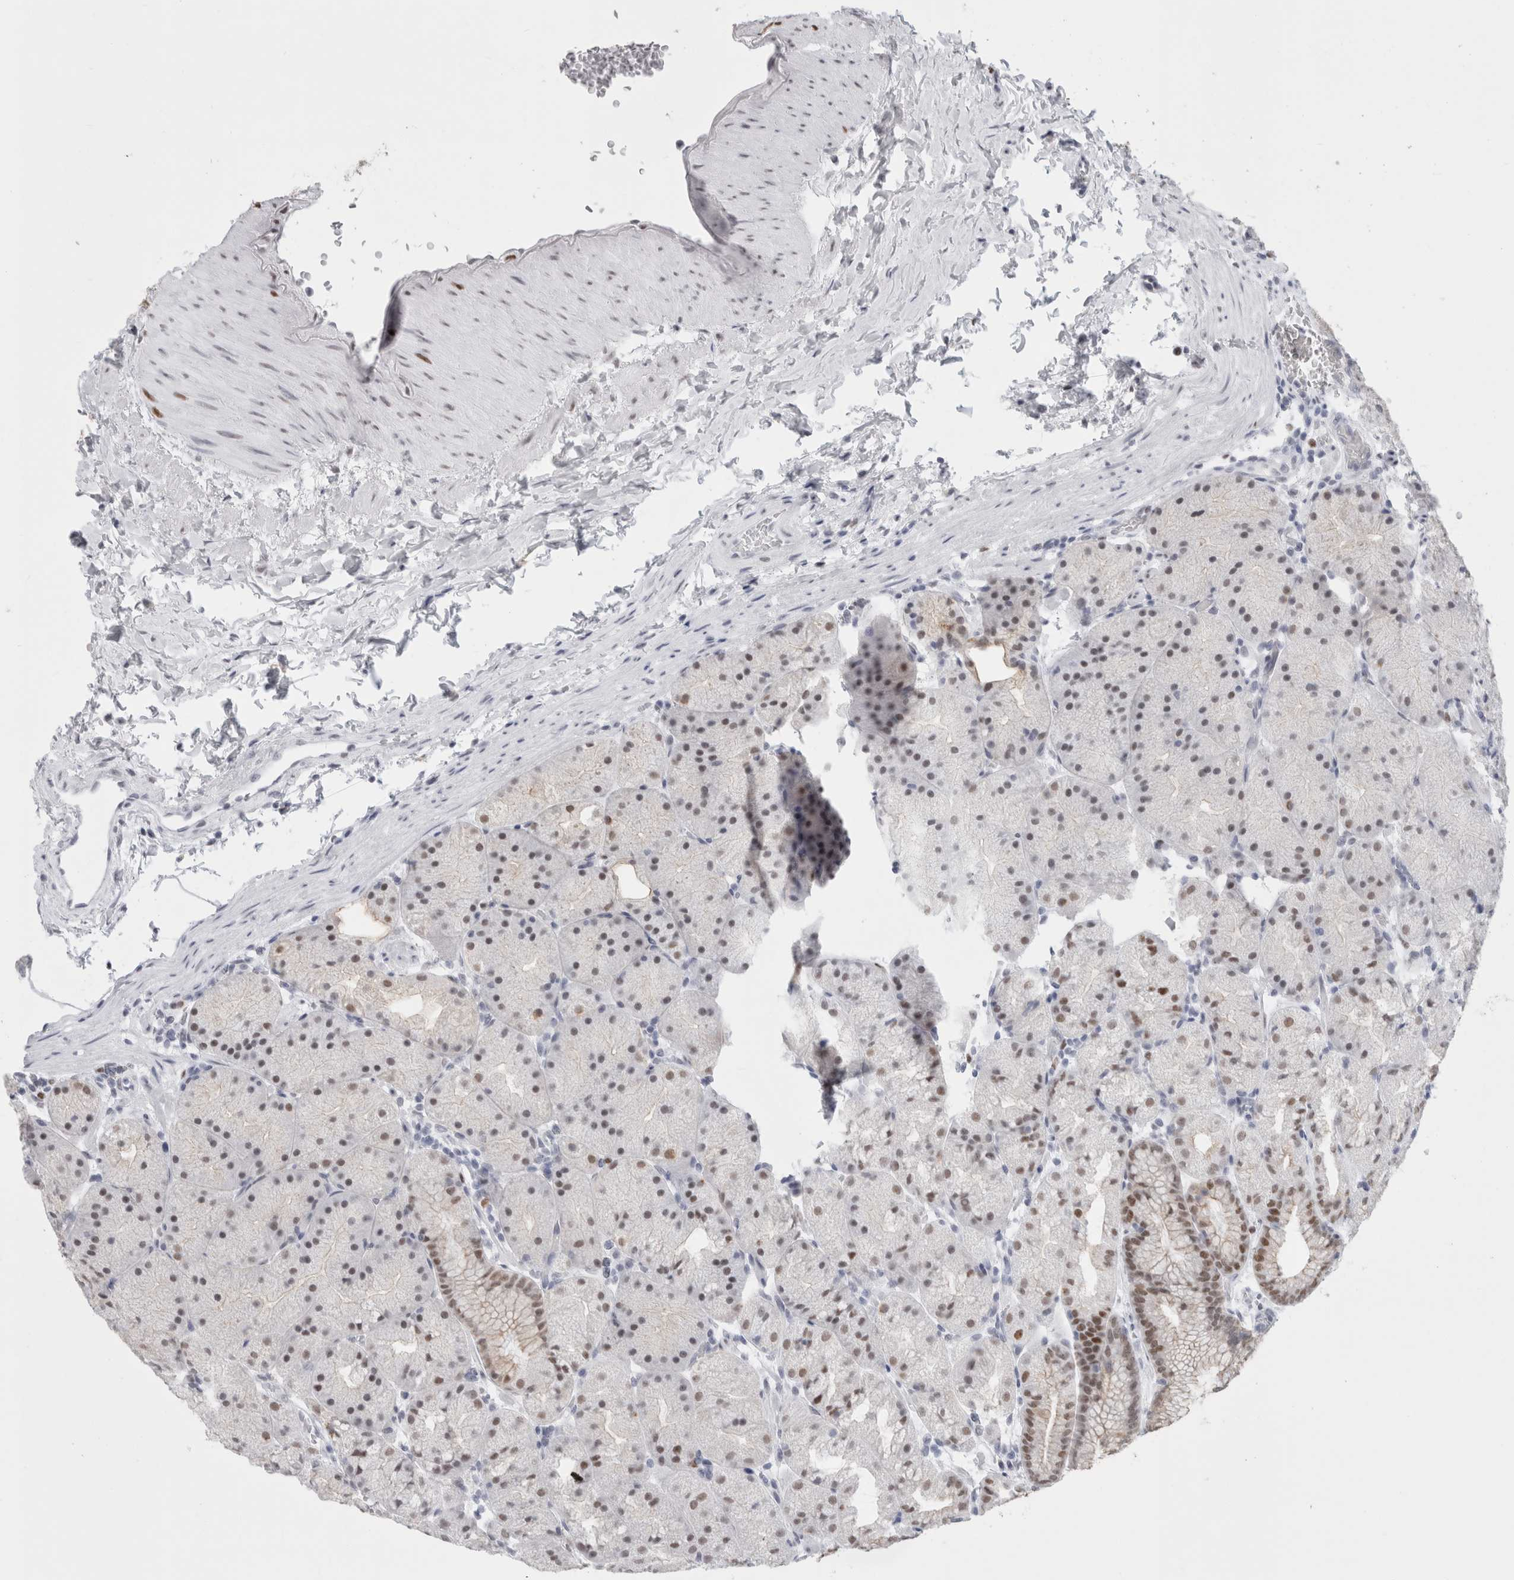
{"staining": {"intensity": "moderate", "quantity": "25%-75%", "location": "cytoplasmic/membranous,nuclear"}, "tissue": "stomach", "cell_type": "Glandular cells", "image_type": "normal", "snomed": [{"axis": "morphology", "description": "Normal tissue, NOS"}, {"axis": "topography", "description": "Stomach, upper"}, {"axis": "topography", "description": "Stomach"}], "caption": "A high-resolution micrograph shows immunohistochemistry (IHC) staining of normal stomach, which exhibits moderate cytoplasmic/membranous,nuclear positivity in about 25%-75% of glandular cells. (DAB (3,3'-diaminobenzidine) IHC, brown staining for protein, blue staining for nuclei).", "gene": "SMARCC1", "patient": {"sex": "male", "age": 48}}